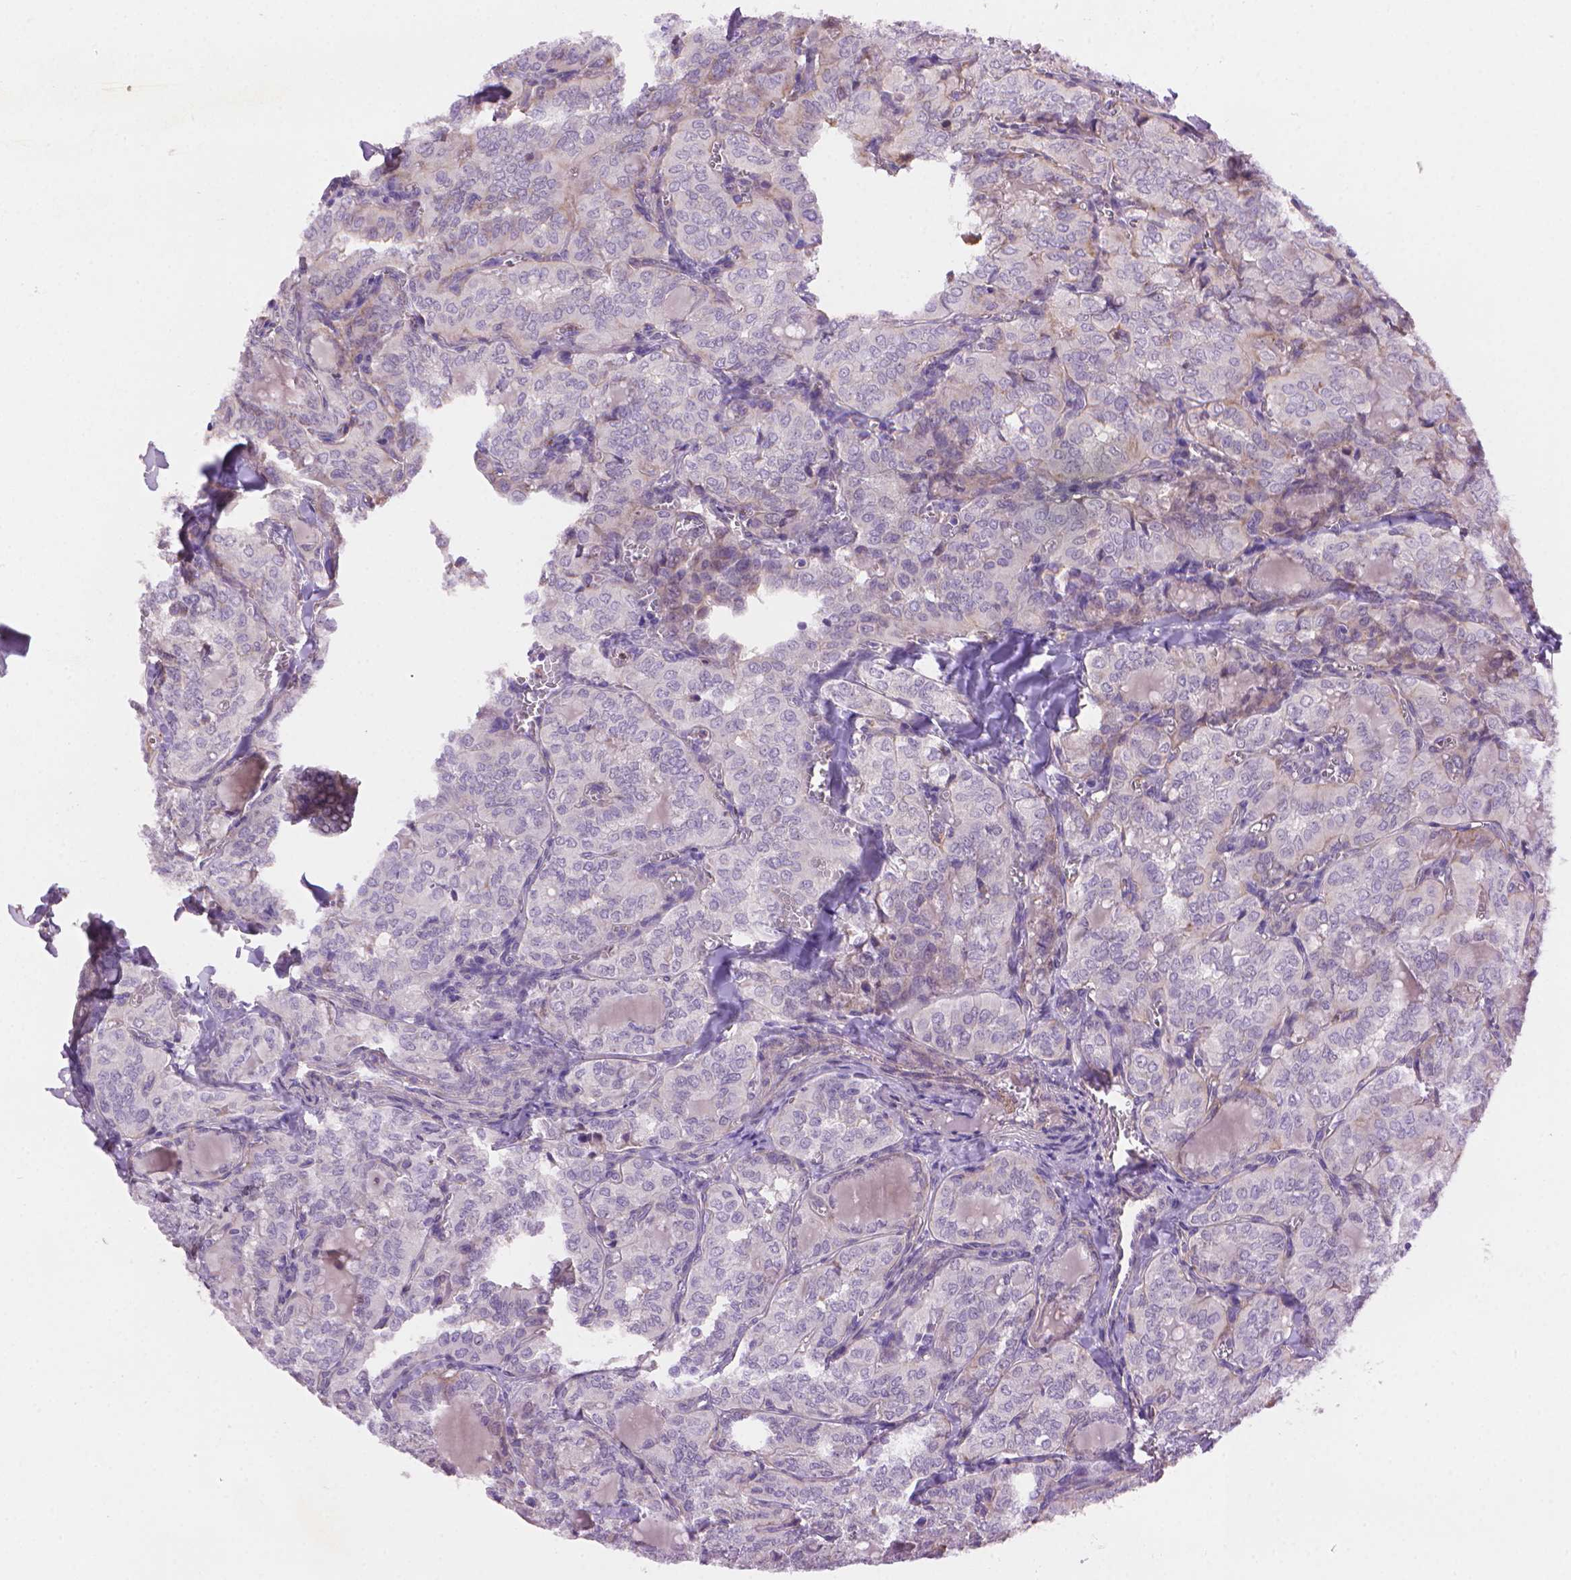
{"staining": {"intensity": "negative", "quantity": "none", "location": "none"}, "tissue": "thyroid cancer", "cell_type": "Tumor cells", "image_type": "cancer", "snomed": [{"axis": "morphology", "description": "Papillary adenocarcinoma, NOS"}, {"axis": "topography", "description": "Thyroid gland"}], "caption": "IHC of human thyroid cancer (papillary adenocarcinoma) displays no positivity in tumor cells.", "gene": "AMMECR1", "patient": {"sex": "female", "age": 41}}